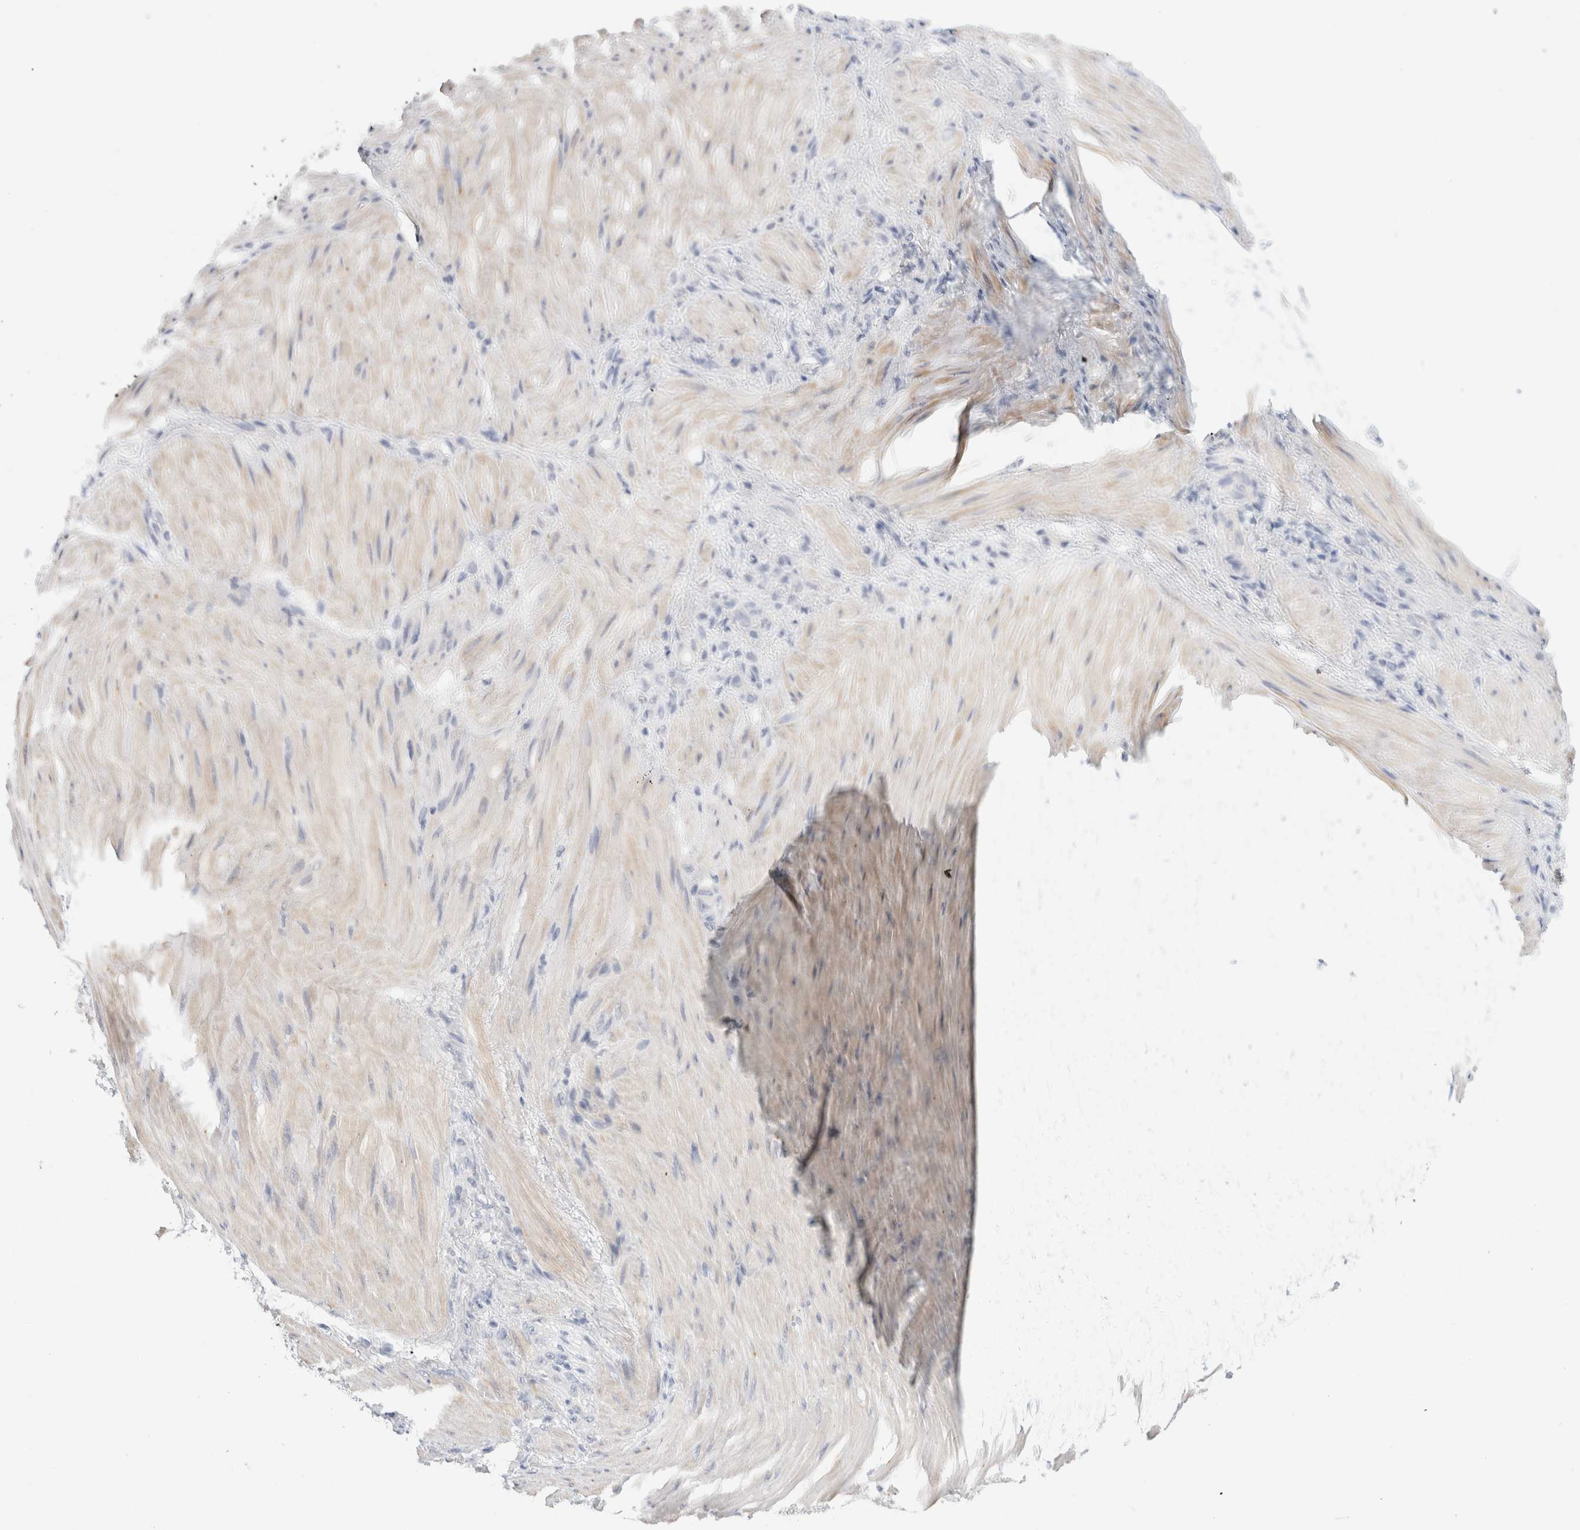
{"staining": {"intensity": "negative", "quantity": "none", "location": "none"}, "tissue": "stomach cancer", "cell_type": "Tumor cells", "image_type": "cancer", "snomed": [{"axis": "morphology", "description": "Normal tissue, NOS"}, {"axis": "morphology", "description": "Adenocarcinoma, NOS"}, {"axis": "topography", "description": "Stomach"}], "caption": "Tumor cells show no significant staining in adenocarcinoma (stomach). The staining was performed using DAB (3,3'-diaminobenzidine) to visualize the protein expression in brown, while the nuclei were stained in blue with hematoxylin (Magnification: 20x).", "gene": "ADAM30", "patient": {"sex": "male", "age": 82}}